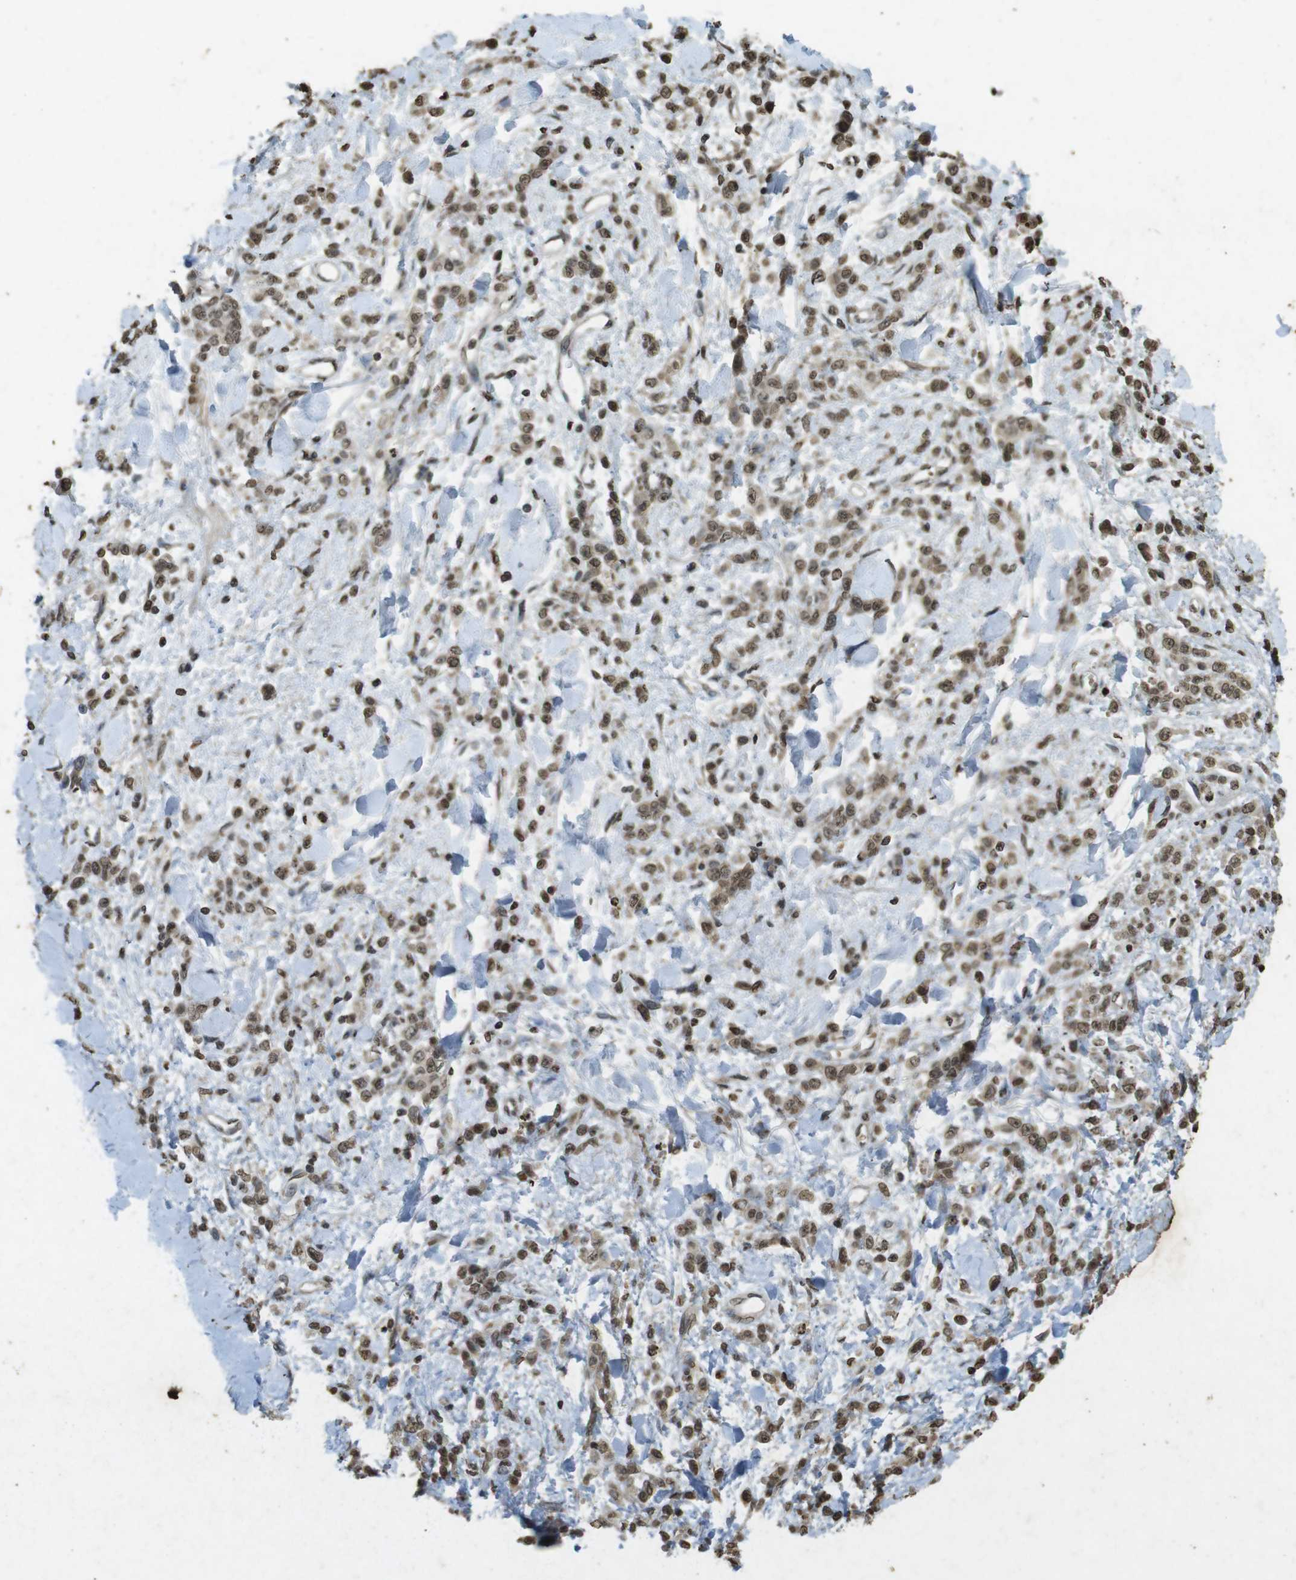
{"staining": {"intensity": "moderate", "quantity": ">75%", "location": "nuclear"}, "tissue": "stomach cancer", "cell_type": "Tumor cells", "image_type": "cancer", "snomed": [{"axis": "morphology", "description": "Normal tissue, NOS"}, {"axis": "morphology", "description": "Adenocarcinoma, NOS"}, {"axis": "topography", "description": "Stomach"}], "caption": "This photomicrograph reveals IHC staining of stomach adenocarcinoma, with medium moderate nuclear positivity in about >75% of tumor cells.", "gene": "ORC4", "patient": {"sex": "male", "age": 82}}